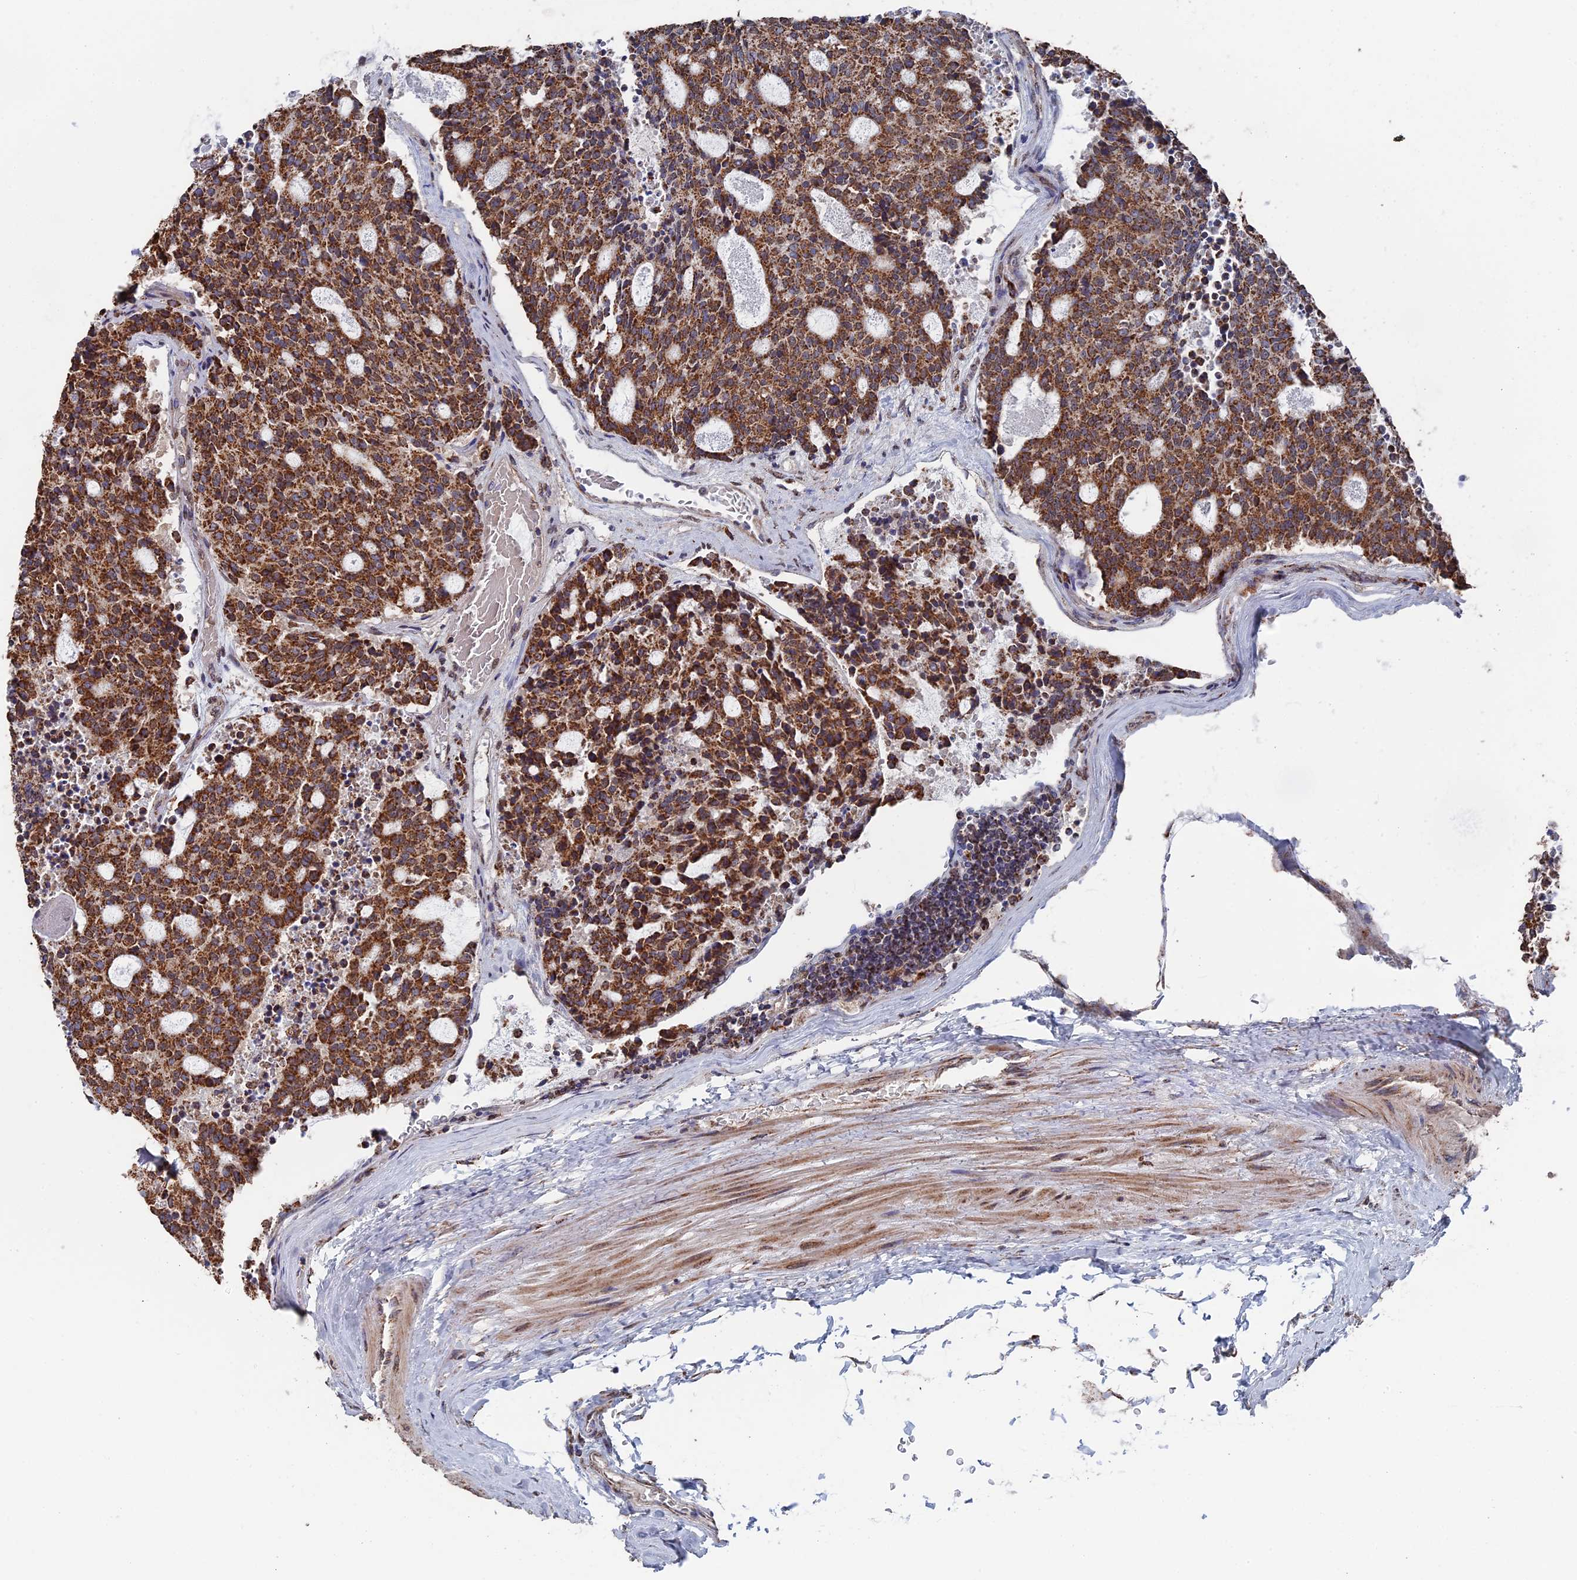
{"staining": {"intensity": "moderate", "quantity": ">75%", "location": "cytoplasmic/membranous"}, "tissue": "carcinoid", "cell_type": "Tumor cells", "image_type": "cancer", "snomed": [{"axis": "morphology", "description": "Carcinoid, malignant, NOS"}, {"axis": "topography", "description": "Pancreas"}], "caption": "Malignant carcinoid stained with IHC demonstrates moderate cytoplasmic/membranous positivity in approximately >75% of tumor cells.", "gene": "SMG9", "patient": {"sex": "female", "age": 54}}